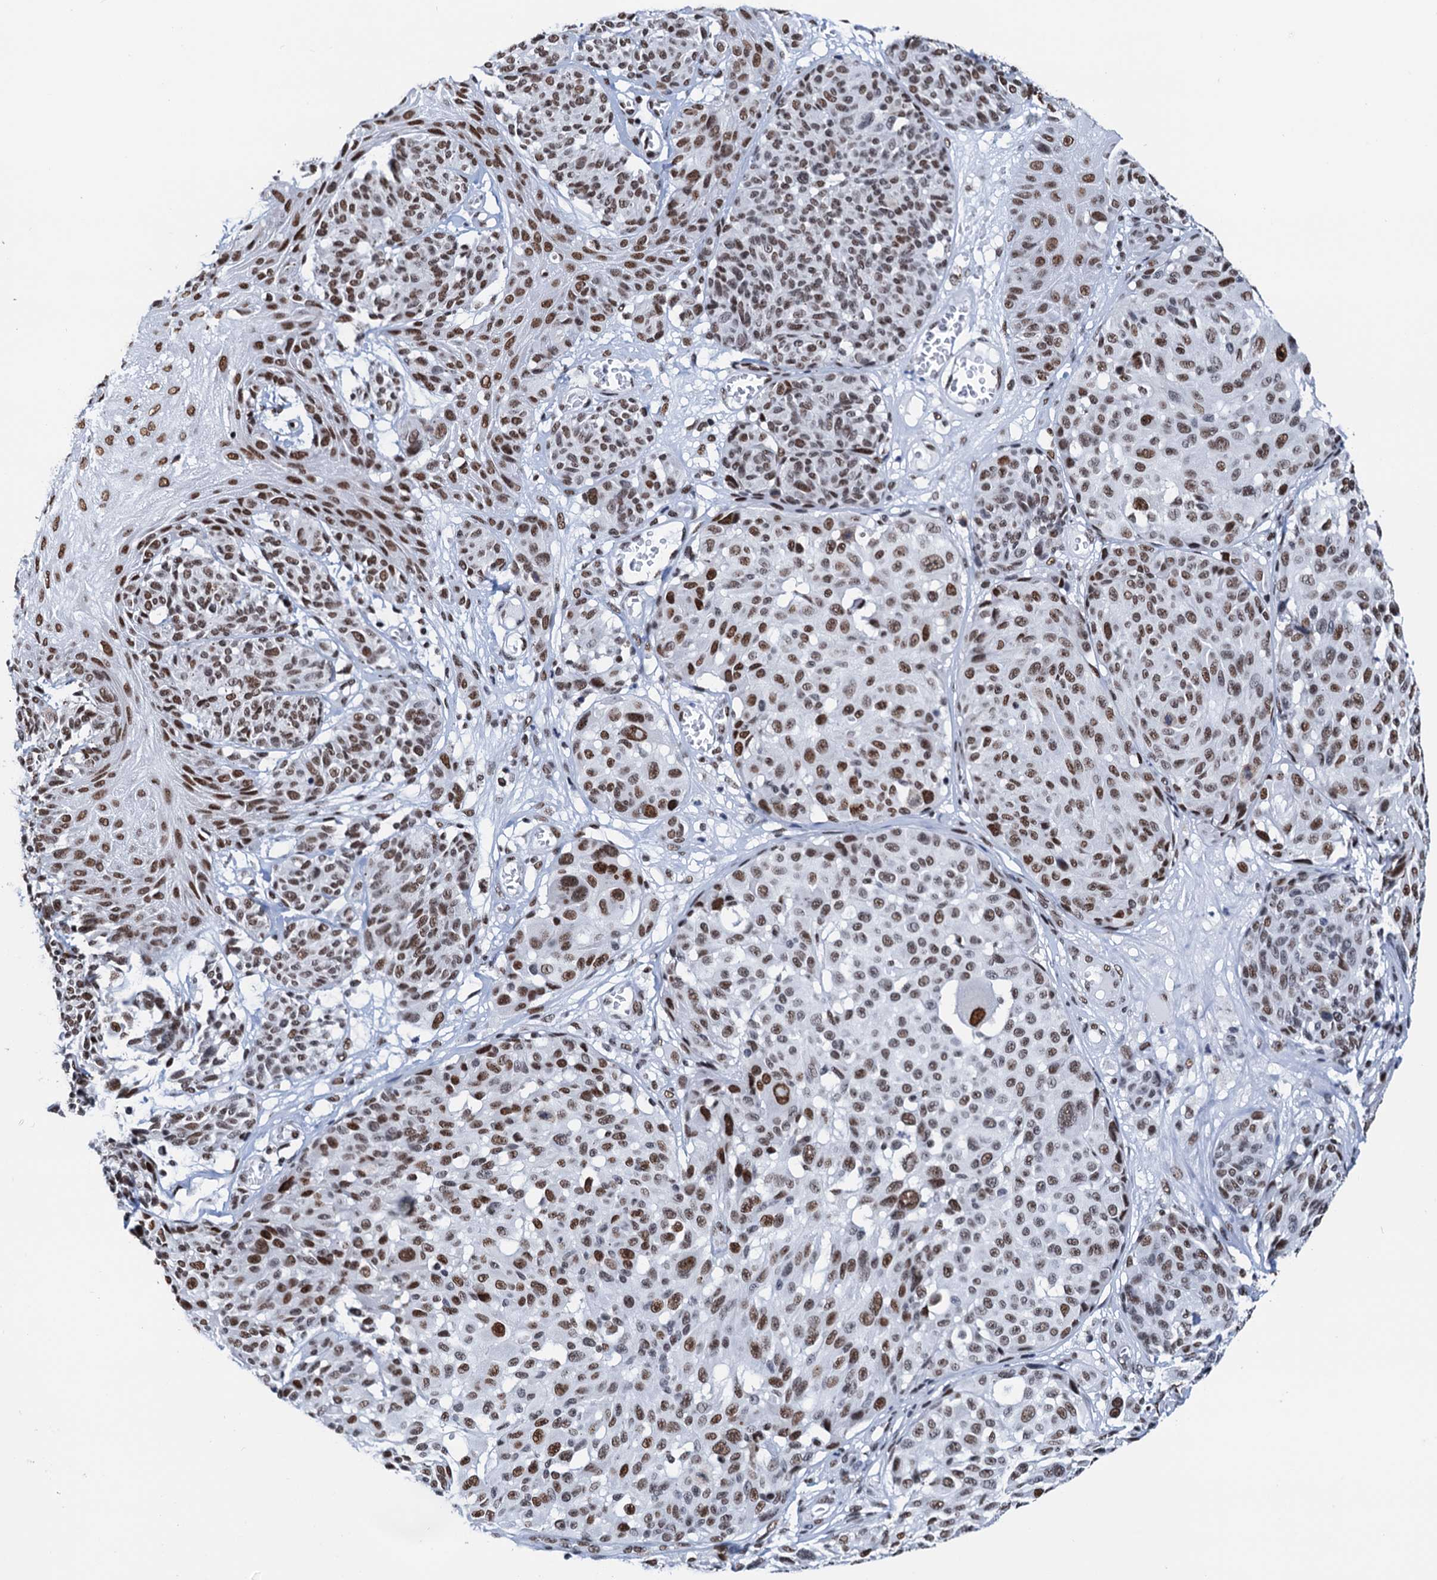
{"staining": {"intensity": "moderate", "quantity": ">75%", "location": "nuclear"}, "tissue": "melanoma", "cell_type": "Tumor cells", "image_type": "cancer", "snomed": [{"axis": "morphology", "description": "Malignant melanoma, NOS"}, {"axis": "topography", "description": "Skin"}], "caption": "Malignant melanoma stained with DAB (3,3'-diaminobenzidine) IHC displays medium levels of moderate nuclear expression in about >75% of tumor cells.", "gene": "SLTM", "patient": {"sex": "male", "age": 83}}